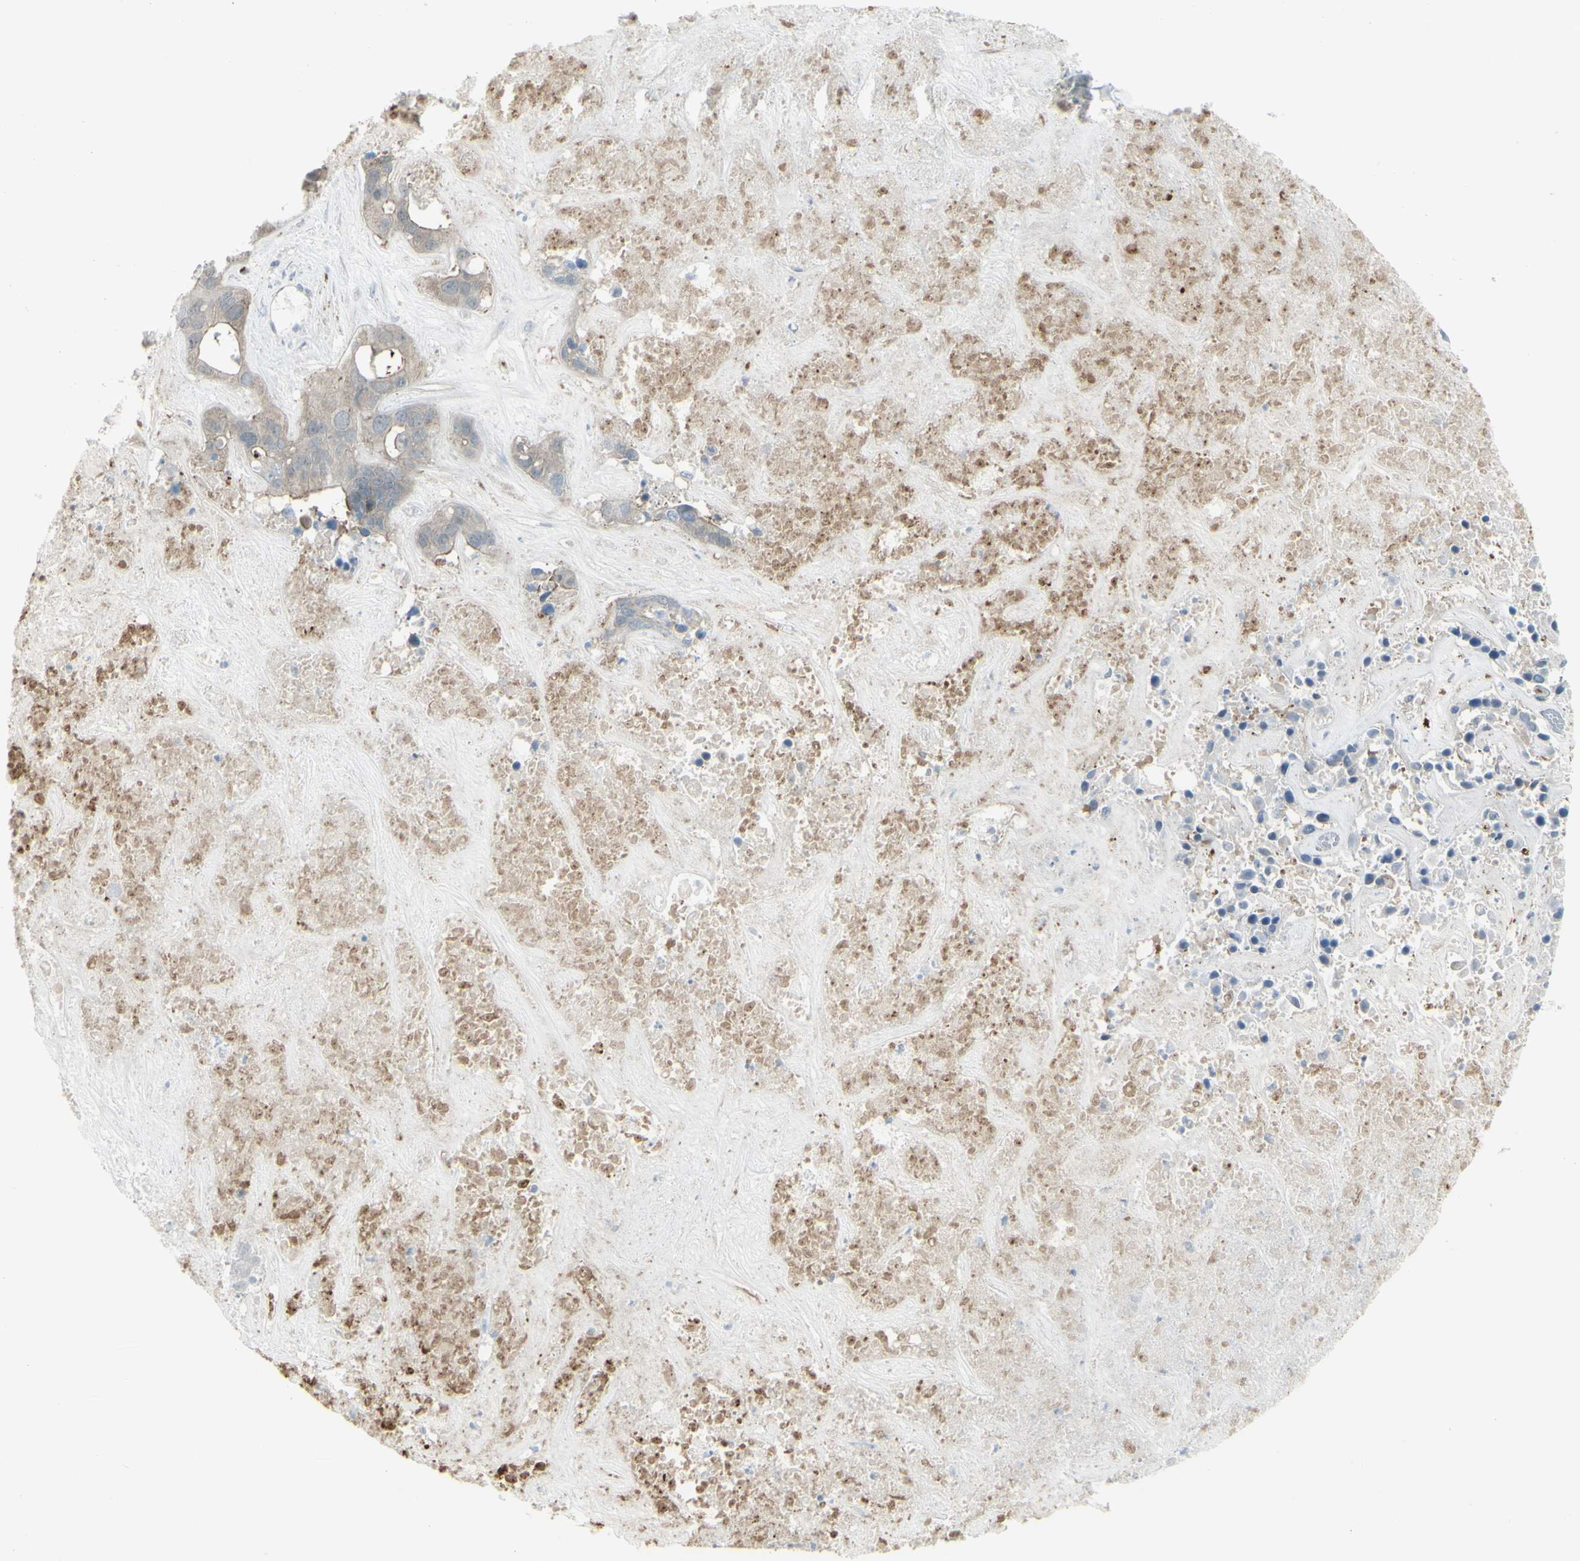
{"staining": {"intensity": "negative", "quantity": "none", "location": "none"}, "tissue": "liver cancer", "cell_type": "Tumor cells", "image_type": "cancer", "snomed": [{"axis": "morphology", "description": "Cholangiocarcinoma"}, {"axis": "topography", "description": "Liver"}], "caption": "Tumor cells show no significant protein positivity in liver cancer.", "gene": "GALNT6", "patient": {"sex": "female", "age": 65}}